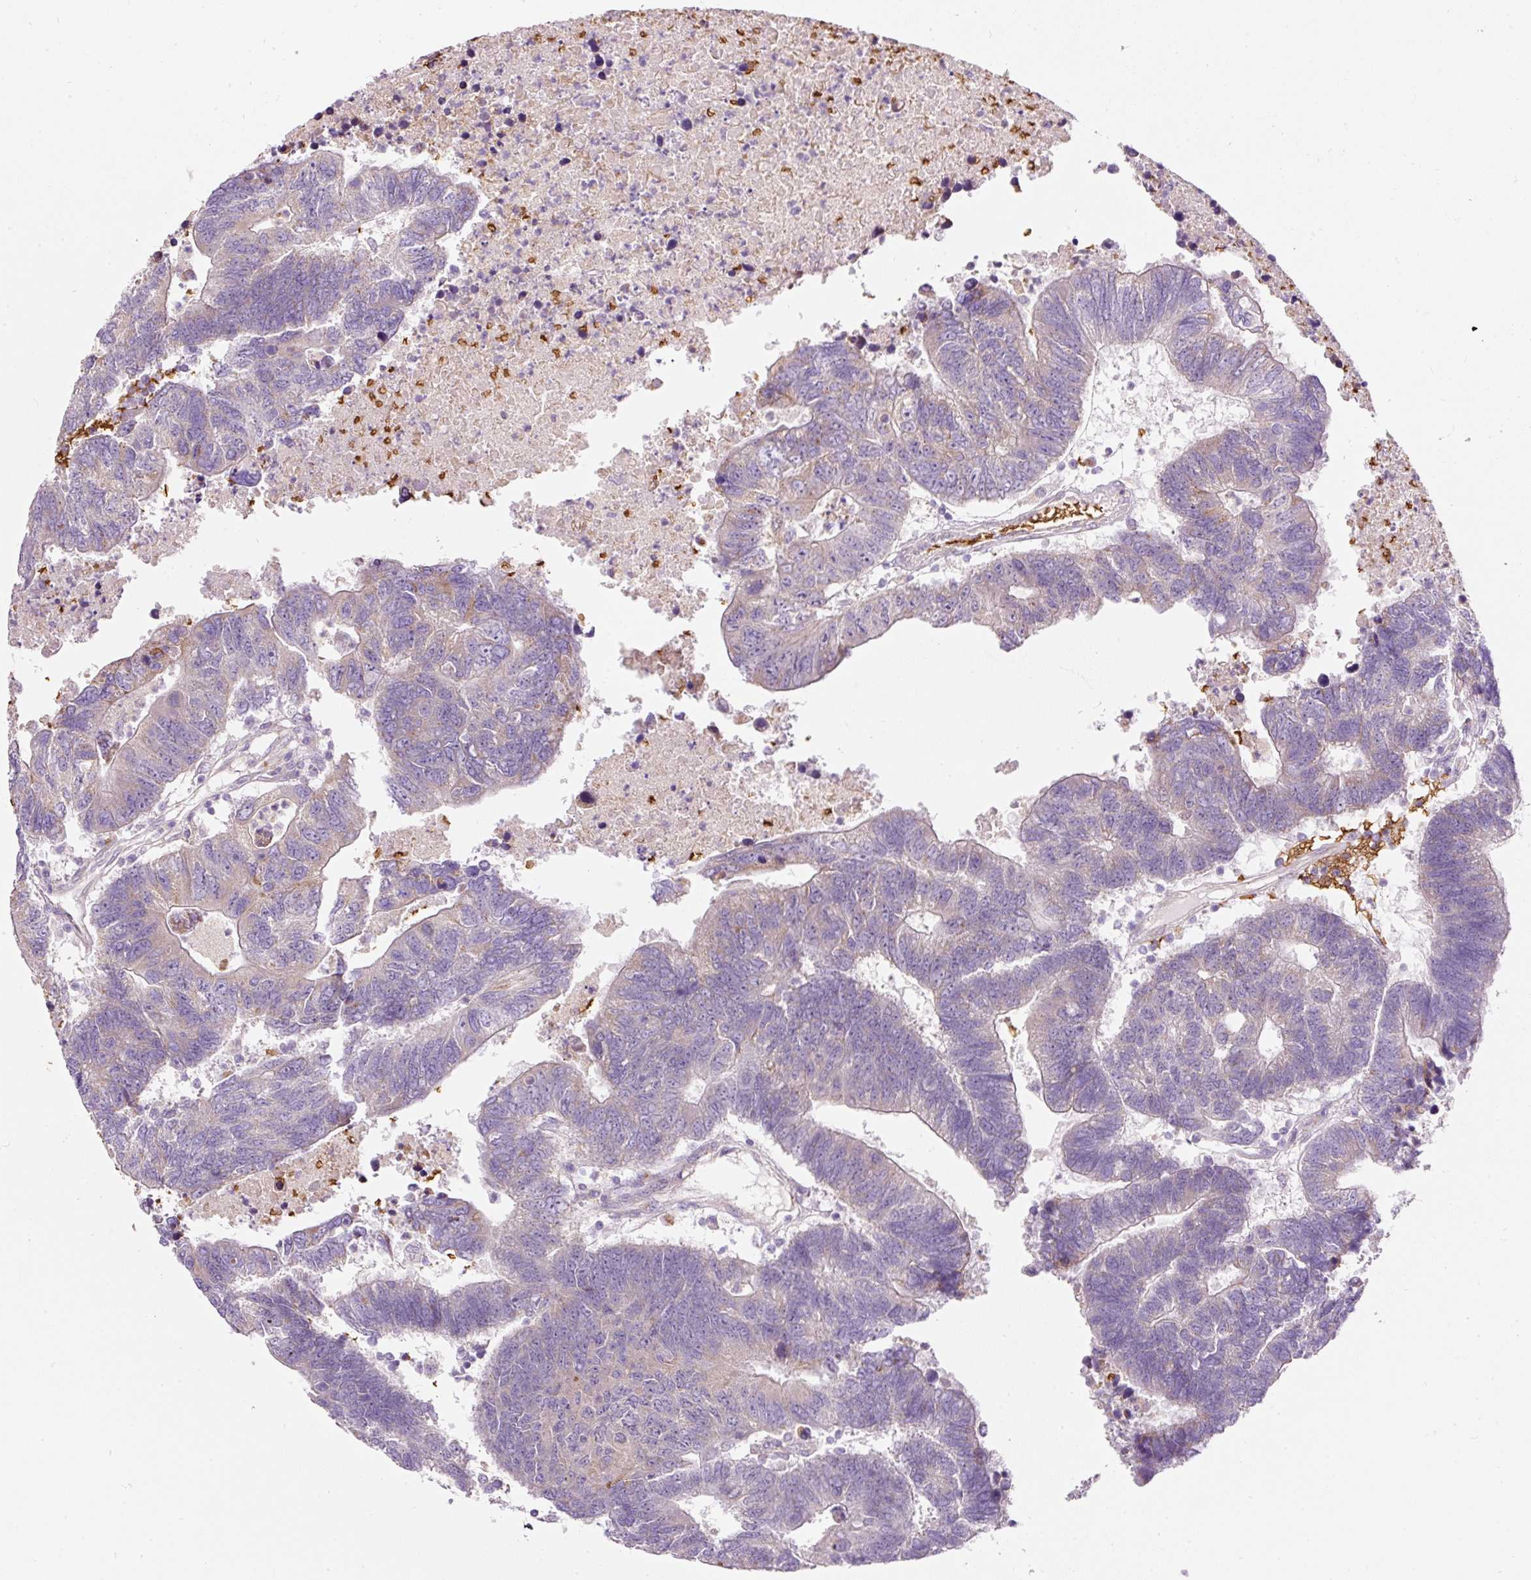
{"staining": {"intensity": "weak", "quantity": "<25%", "location": "cytoplasmic/membranous"}, "tissue": "colorectal cancer", "cell_type": "Tumor cells", "image_type": "cancer", "snomed": [{"axis": "morphology", "description": "Adenocarcinoma, NOS"}, {"axis": "topography", "description": "Colon"}], "caption": "Immunohistochemistry (IHC) image of colorectal cancer (adenocarcinoma) stained for a protein (brown), which shows no expression in tumor cells.", "gene": "PRRC2A", "patient": {"sex": "female", "age": 48}}